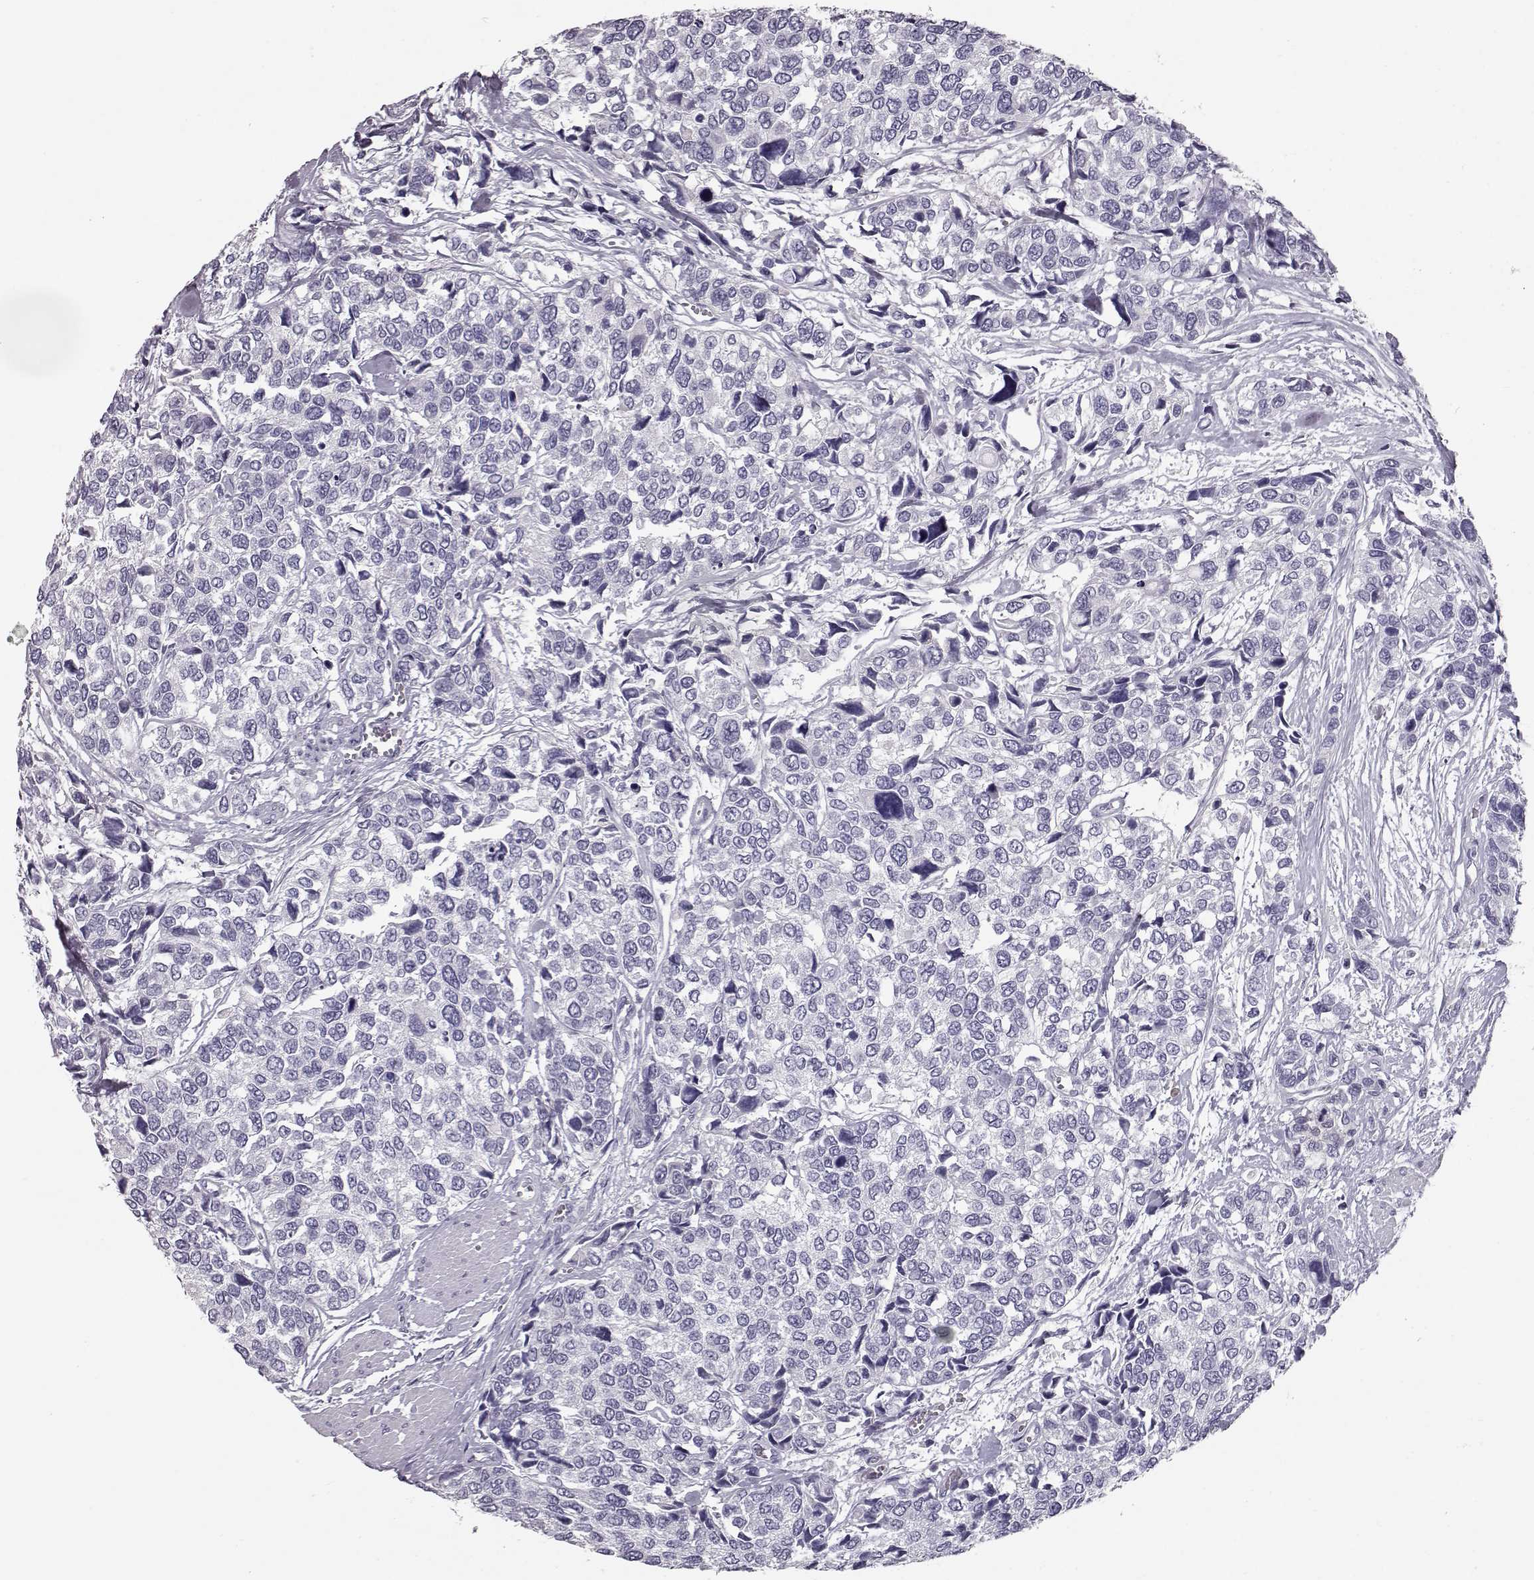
{"staining": {"intensity": "negative", "quantity": "none", "location": "none"}, "tissue": "urothelial cancer", "cell_type": "Tumor cells", "image_type": "cancer", "snomed": [{"axis": "morphology", "description": "Urothelial carcinoma, High grade"}, {"axis": "topography", "description": "Urinary bladder"}], "caption": "High-grade urothelial carcinoma was stained to show a protein in brown. There is no significant positivity in tumor cells.", "gene": "CCL19", "patient": {"sex": "male", "age": 77}}